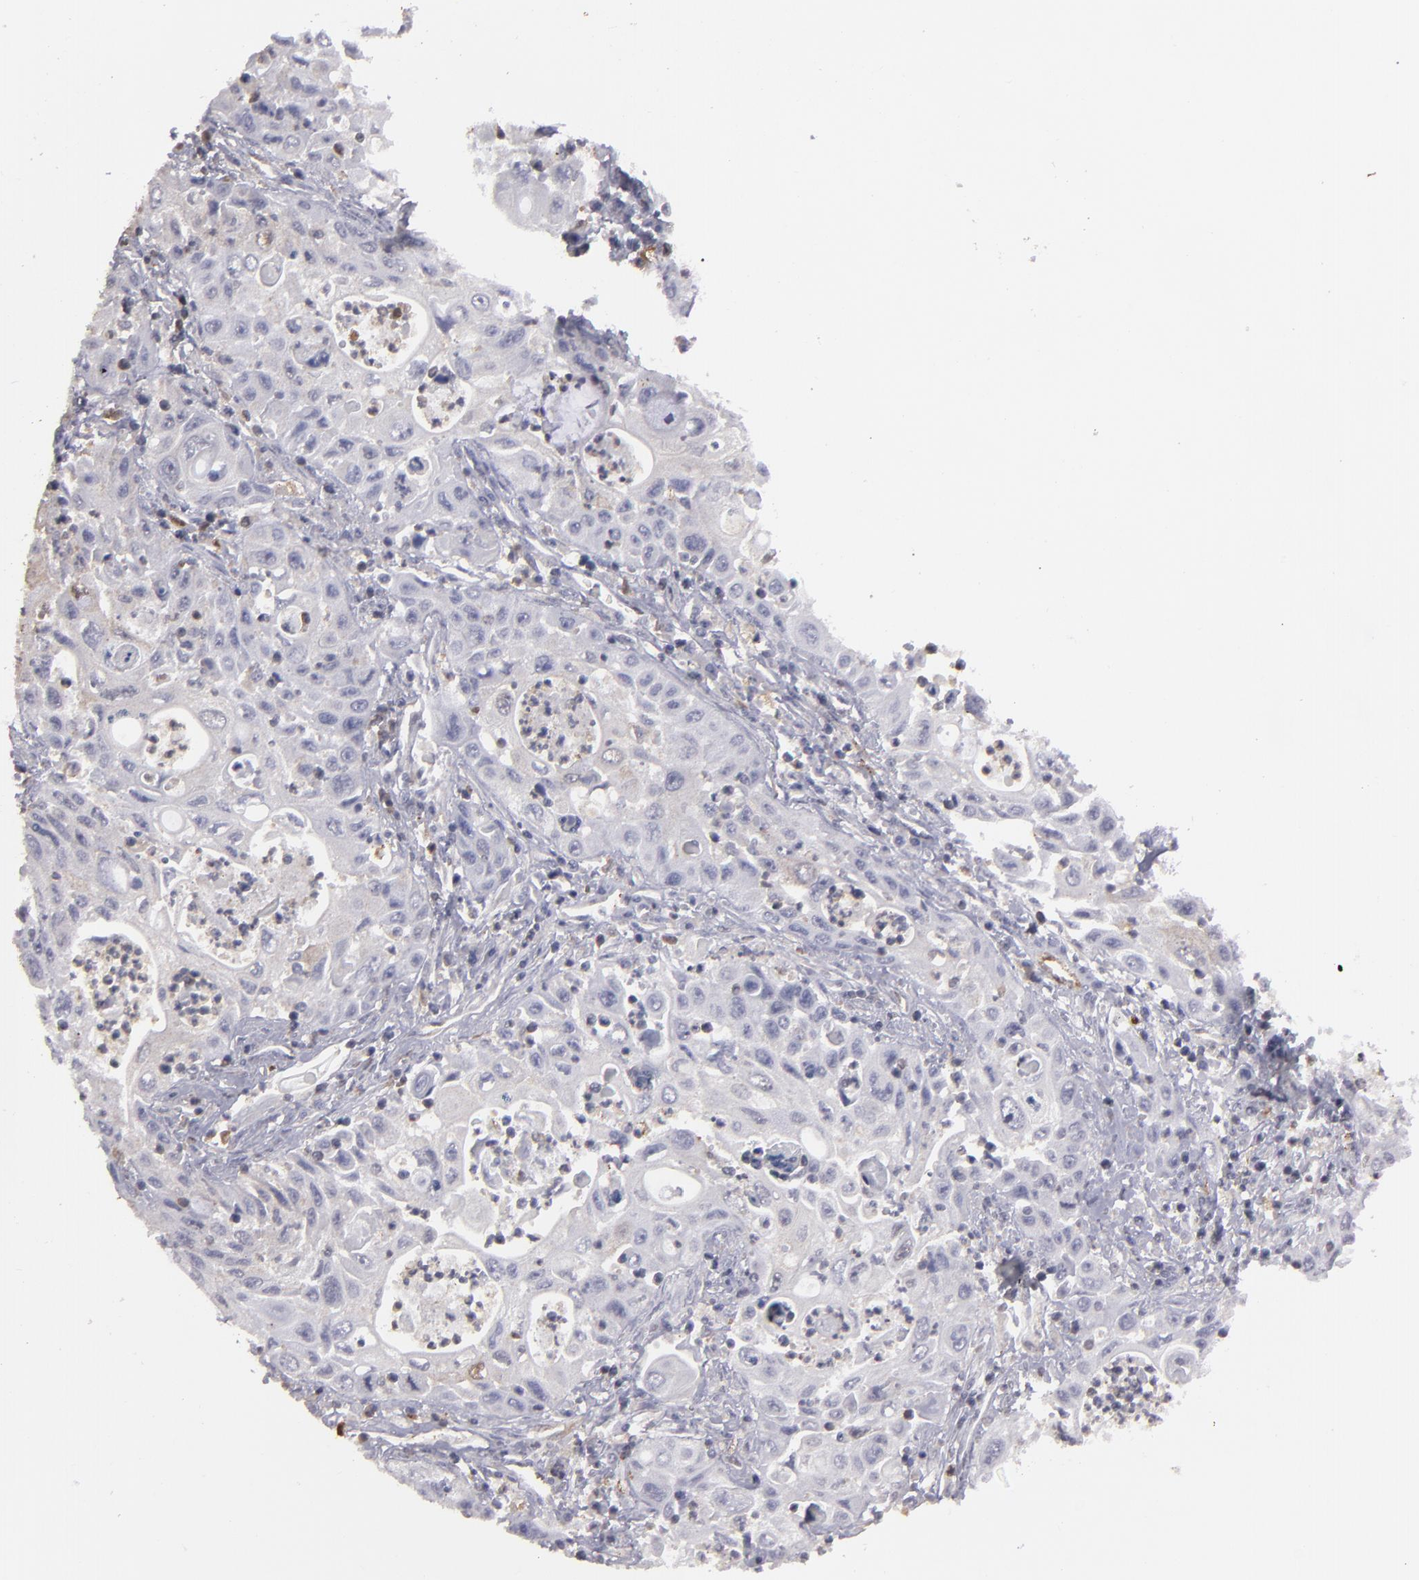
{"staining": {"intensity": "negative", "quantity": "none", "location": "none"}, "tissue": "pancreatic cancer", "cell_type": "Tumor cells", "image_type": "cancer", "snomed": [{"axis": "morphology", "description": "Adenocarcinoma, NOS"}, {"axis": "topography", "description": "Pancreas"}], "caption": "Immunohistochemistry histopathology image of neoplastic tissue: pancreatic cancer stained with DAB (3,3'-diaminobenzidine) demonstrates no significant protein expression in tumor cells.", "gene": "SEMA3G", "patient": {"sex": "male", "age": 70}}